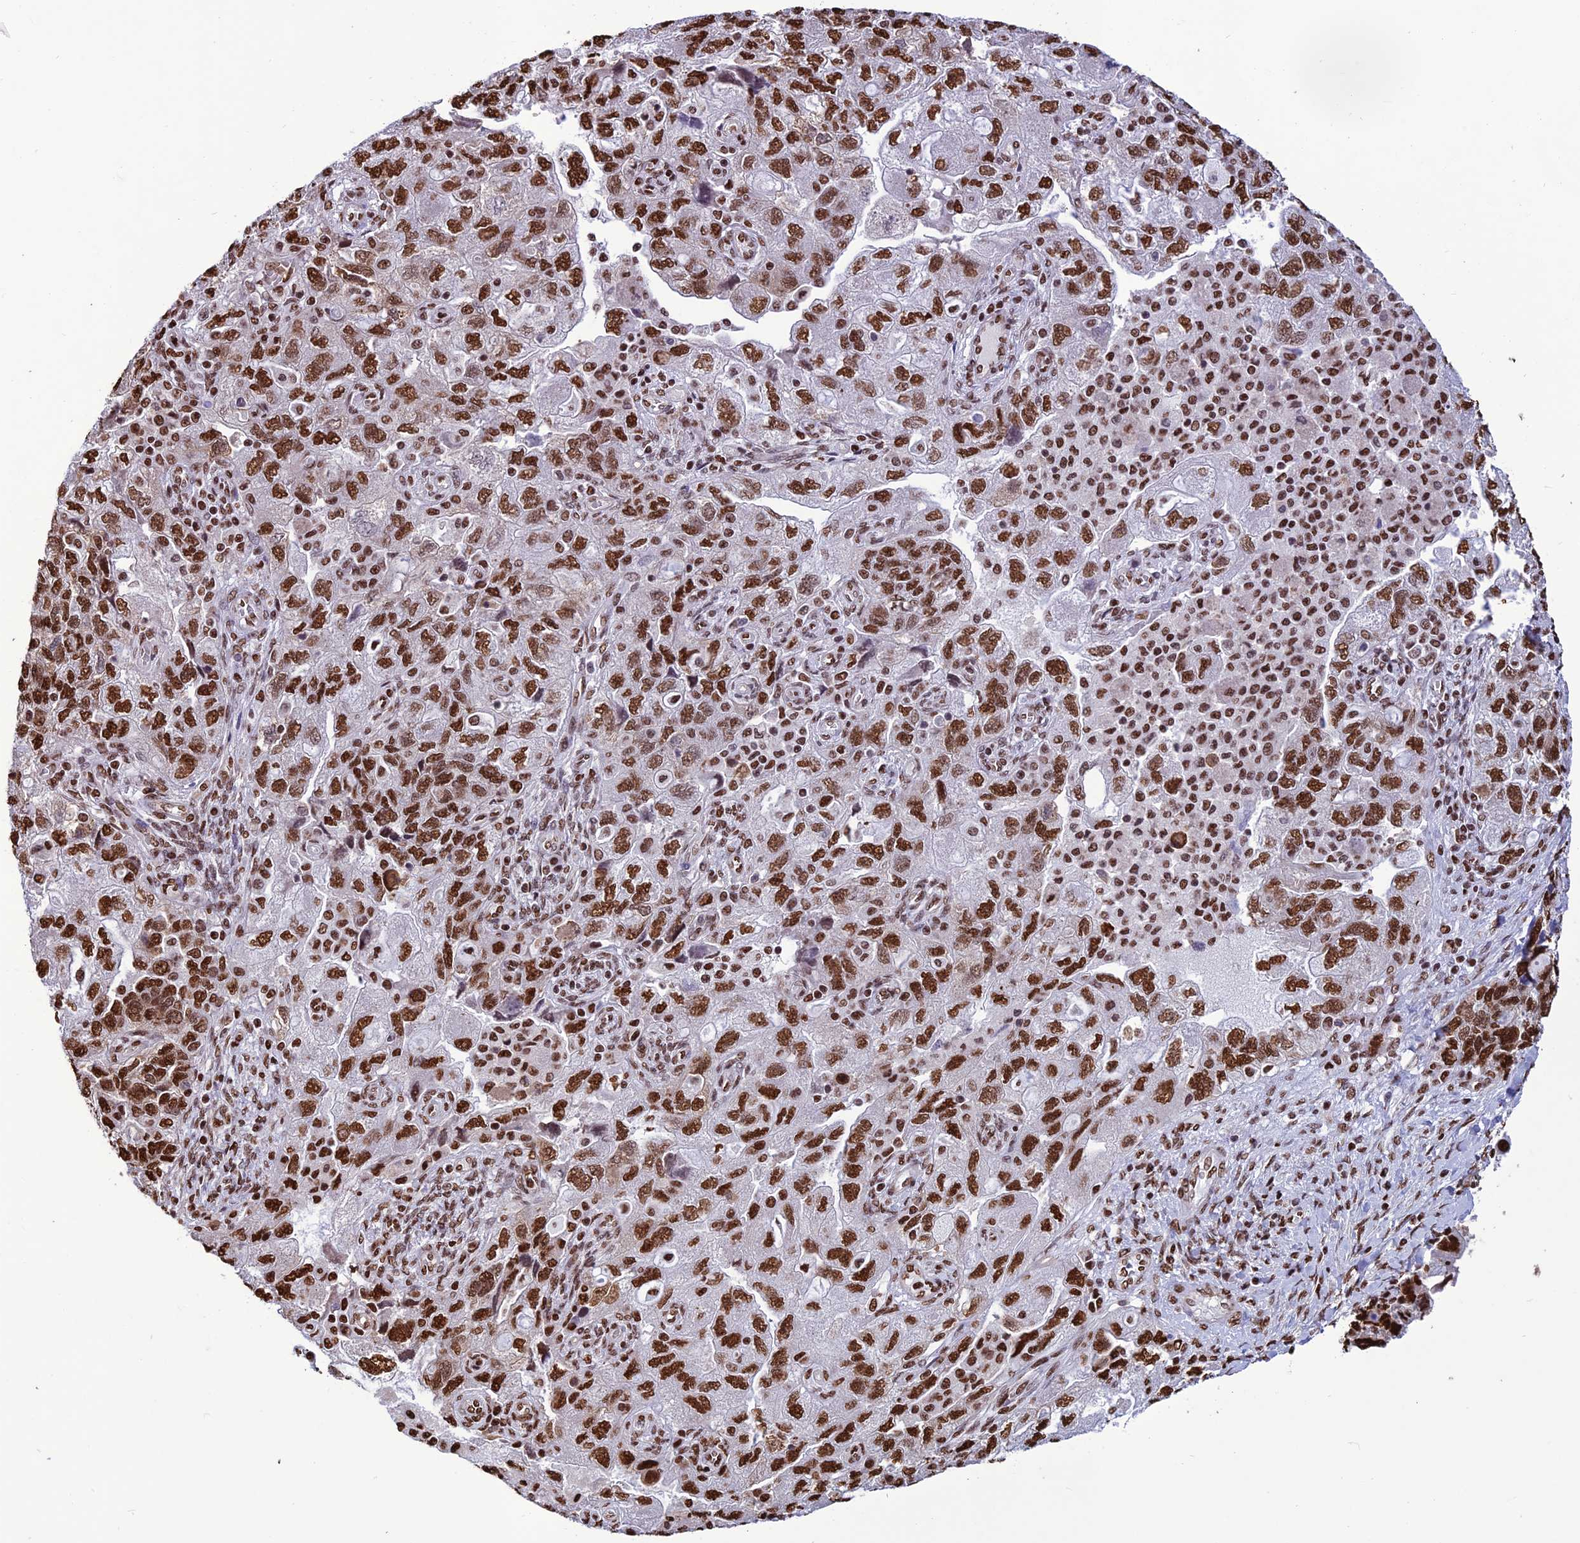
{"staining": {"intensity": "moderate", "quantity": ">75%", "location": "nuclear"}, "tissue": "ovarian cancer", "cell_type": "Tumor cells", "image_type": "cancer", "snomed": [{"axis": "morphology", "description": "Carcinoma, endometroid"}, {"axis": "topography", "description": "Ovary"}], "caption": "Immunohistochemistry image of ovarian endometroid carcinoma stained for a protein (brown), which demonstrates medium levels of moderate nuclear expression in about >75% of tumor cells.", "gene": "INO80E", "patient": {"sex": "female", "age": 51}}